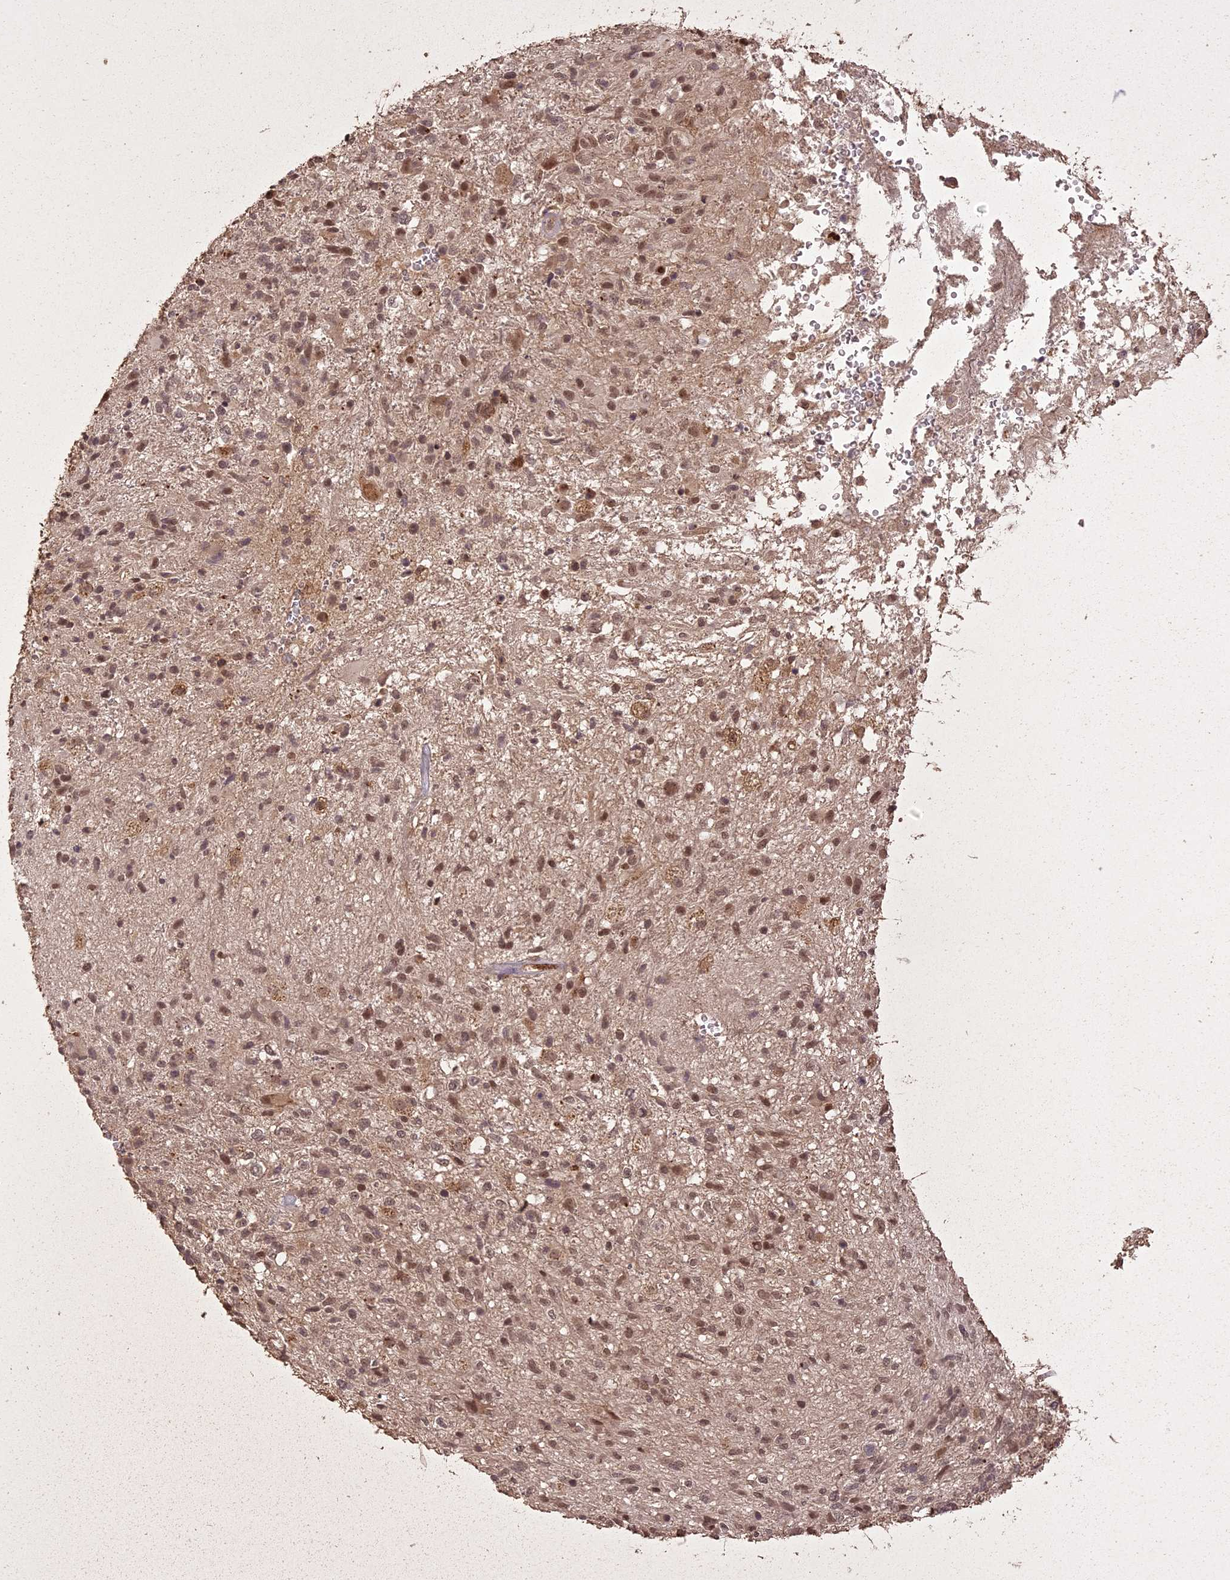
{"staining": {"intensity": "weak", "quantity": ">75%", "location": "nuclear"}, "tissue": "glioma", "cell_type": "Tumor cells", "image_type": "cancer", "snomed": [{"axis": "morphology", "description": "Glioma, malignant, High grade"}, {"axis": "topography", "description": "Brain"}], "caption": "Immunohistochemical staining of human malignant glioma (high-grade) displays low levels of weak nuclear expression in about >75% of tumor cells.", "gene": "LIN37", "patient": {"sex": "male", "age": 56}}